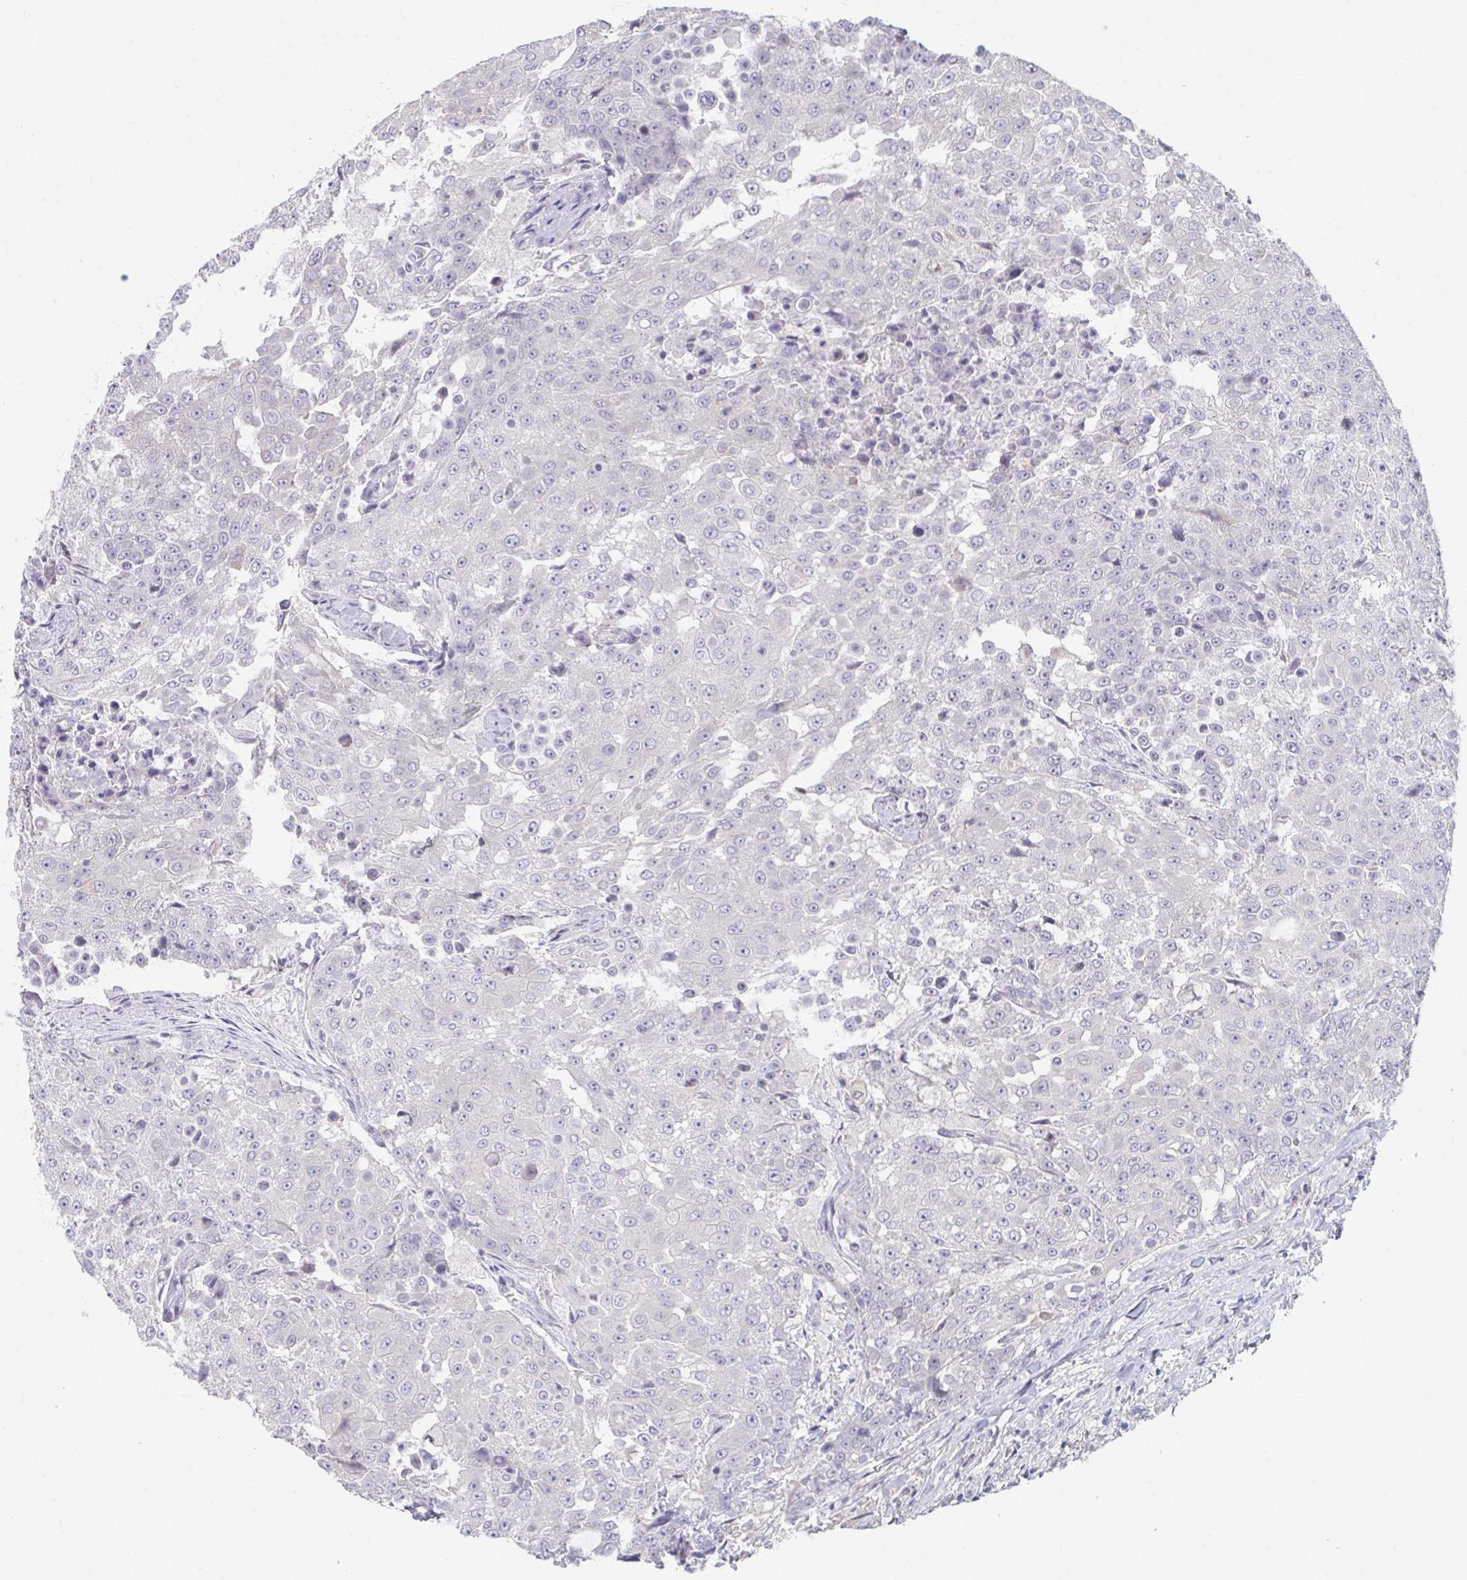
{"staining": {"intensity": "moderate", "quantity": "<25%", "location": "cytoplasmic/membranous"}, "tissue": "urothelial cancer", "cell_type": "Tumor cells", "image_type": "cancer", "snomed": [{"axis": "morphology", "description": "Urothelial carcinoma, High grade"}, {"axis": "topography", "description": "Urinary bladder"}], "caption": "Immunohistochemistry staining of urothelial cancer, which demonstrates low levels of moderate cytoplasmic/membranous positivity in approximately <25% of tumor cells indicating moderate cytoplasmic/membranous protein positivity. The staining was performed using DAB (3,3'-diaminobenzidine) (brown) for protein detection and nuclei were counterstained in hematoxylin (blue).", "gene": "PTPRD", "patient": {"sex": "female", "age": 63}}